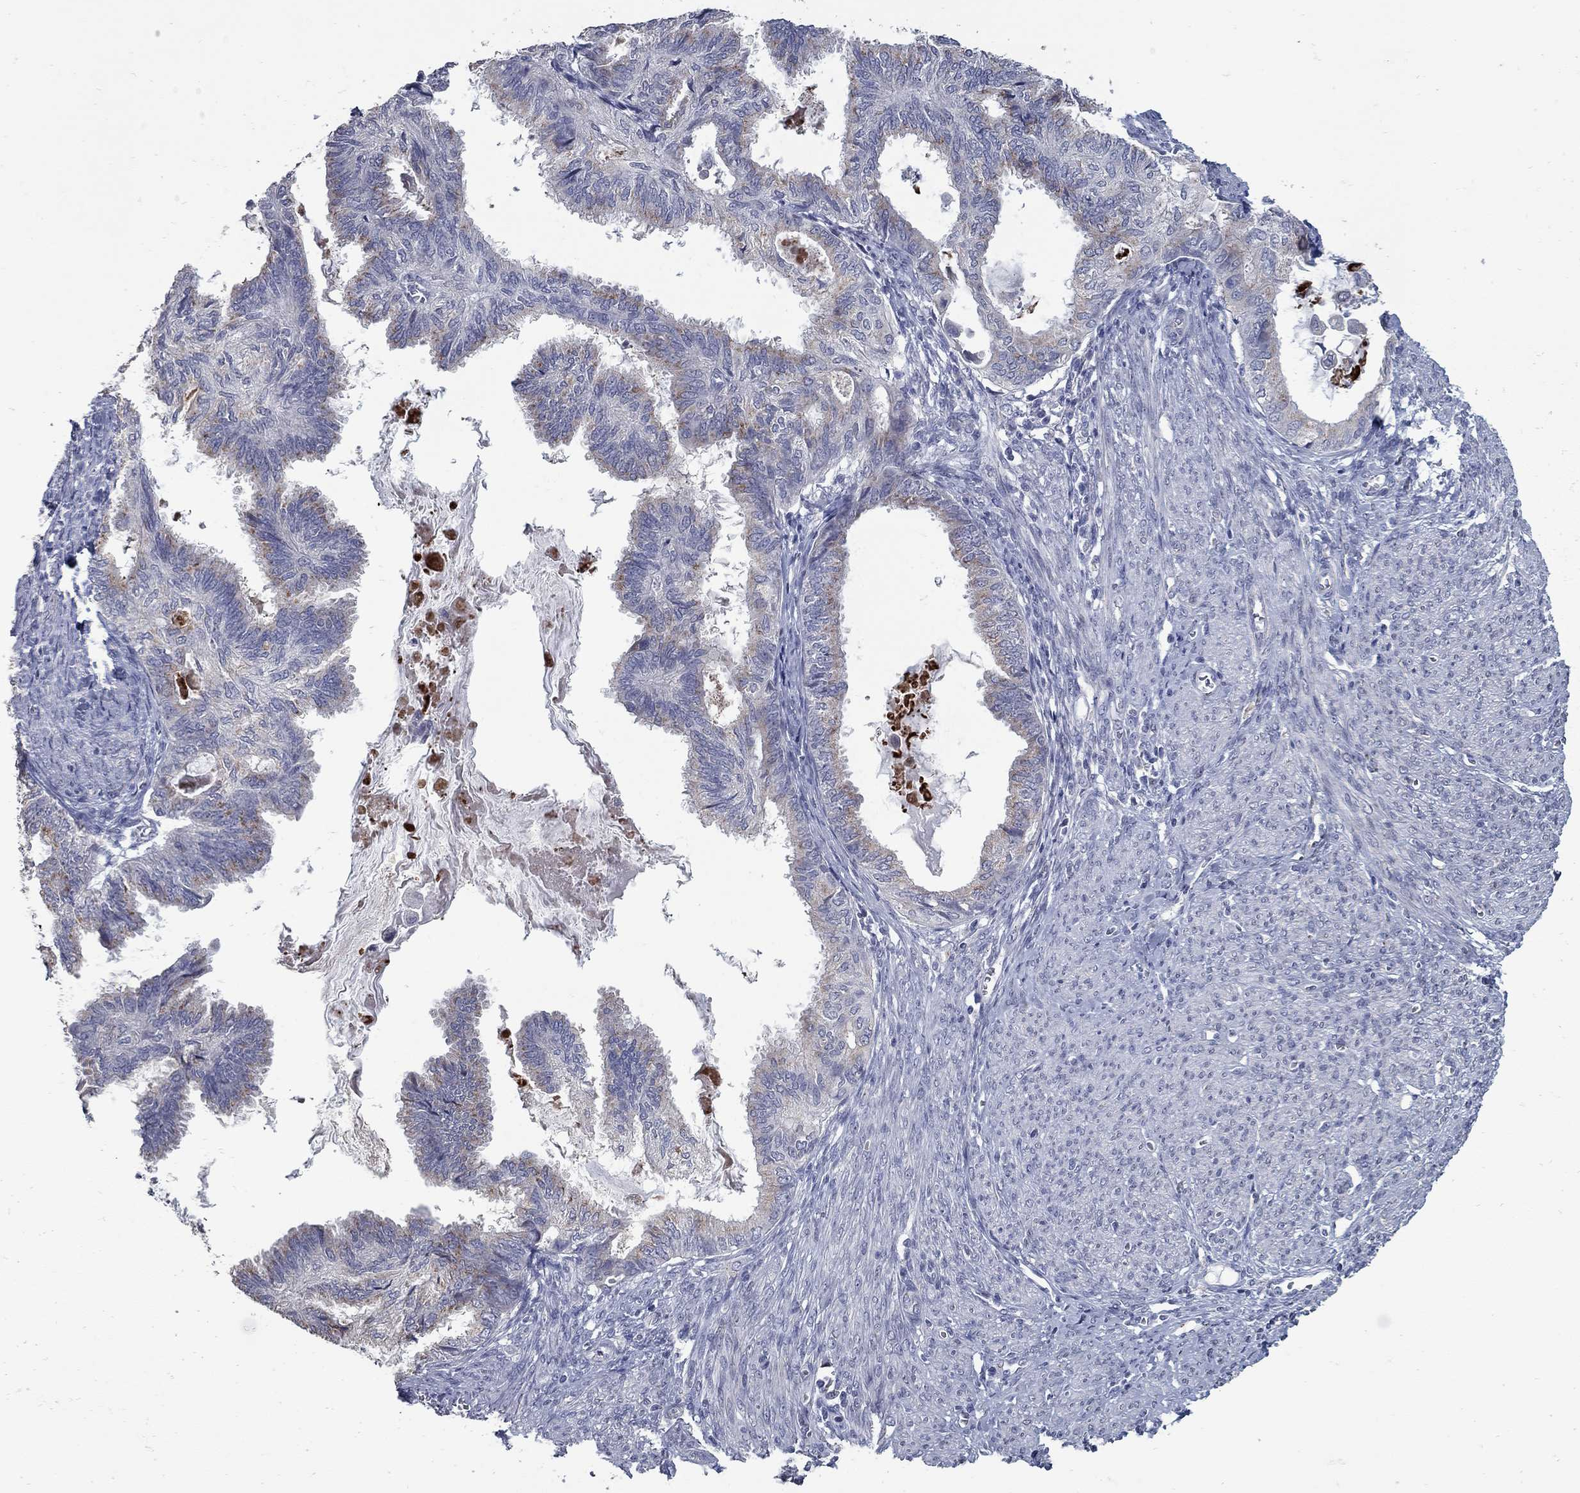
{"staining": {"intensity": "weak", "quantity": "25%-75%", "location": "cytoplasmic/membranous"}, "tissue": "endometrial cancer", "cell_type": "Tumor cells", "image_type": "cancer", "snomed": [{"axis": "morphology", "description": "Adenocarcinoma, NOS"}, {"axis": "topography", "description": "Endometrium"}], "caption": "Human endometrial cancer (adenocarcinoma) stained with a protein marker reveals weak staining in tumor cells.", "gene": "KIAA0319L", "patient": {"sex": "female", "age": 86}}